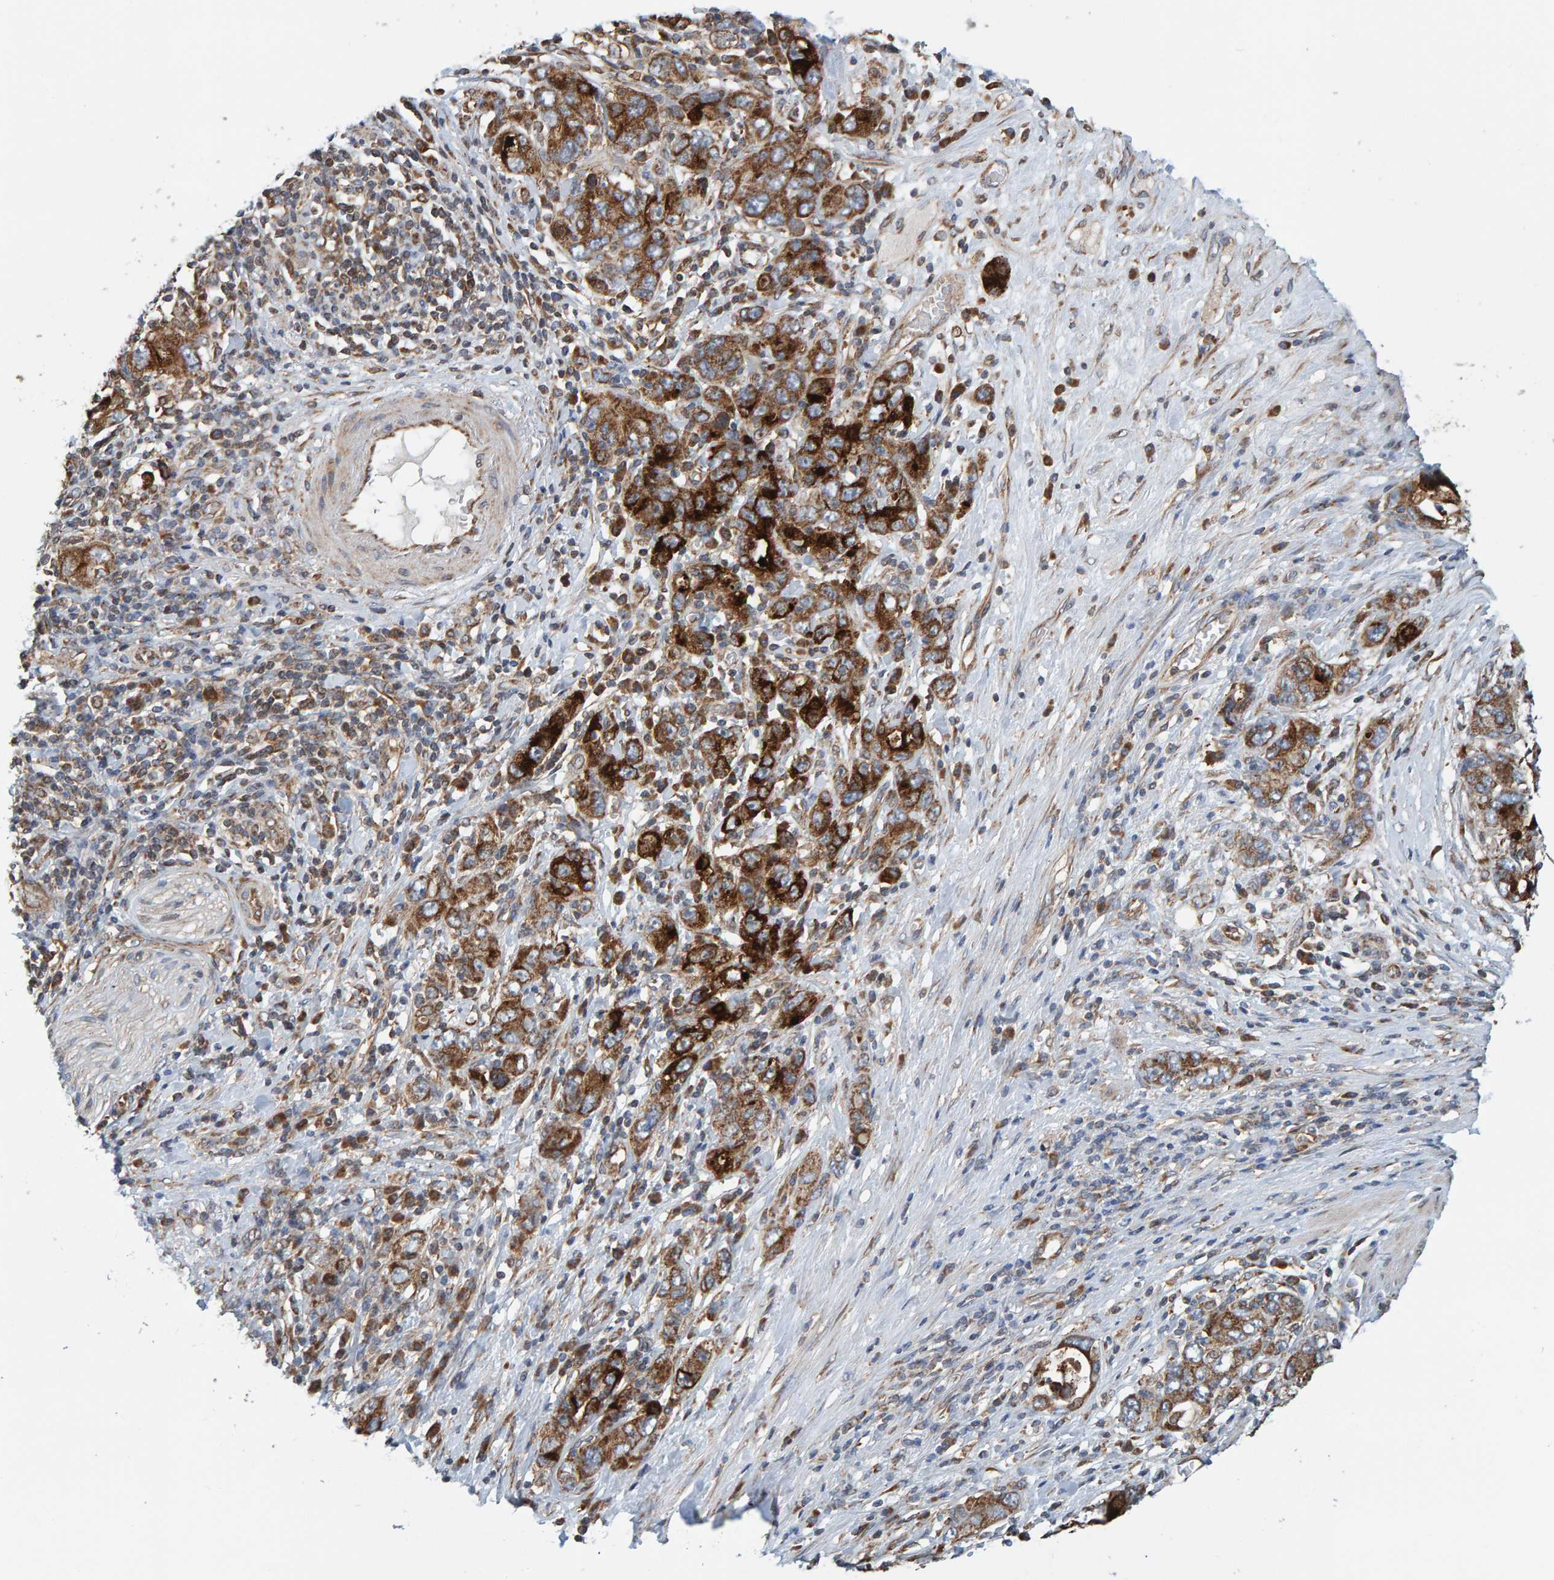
{"staining": {"intensity": "strong", "quantity": ">75%", "location": "cytoplasmic/membranous"}, "tissue": "stomach cancer", "cell_type": "Tumor cells", "image_type": "cancer", "snomed": [{"axis": "morphology", "description": "Adenocarcinoma, NOS"}, {"axis": "topography", "description": "Stomach, lower"}], "caption": "This image exhibits immunohistochemistry staining of human stomach cancer (adenocarcinoma), with high strong cytoplasmic/membranous positivity in approximately >75% of tumor cells.", "gene": "MRPL45", "patient": {"sex": "female", "age": 93}}